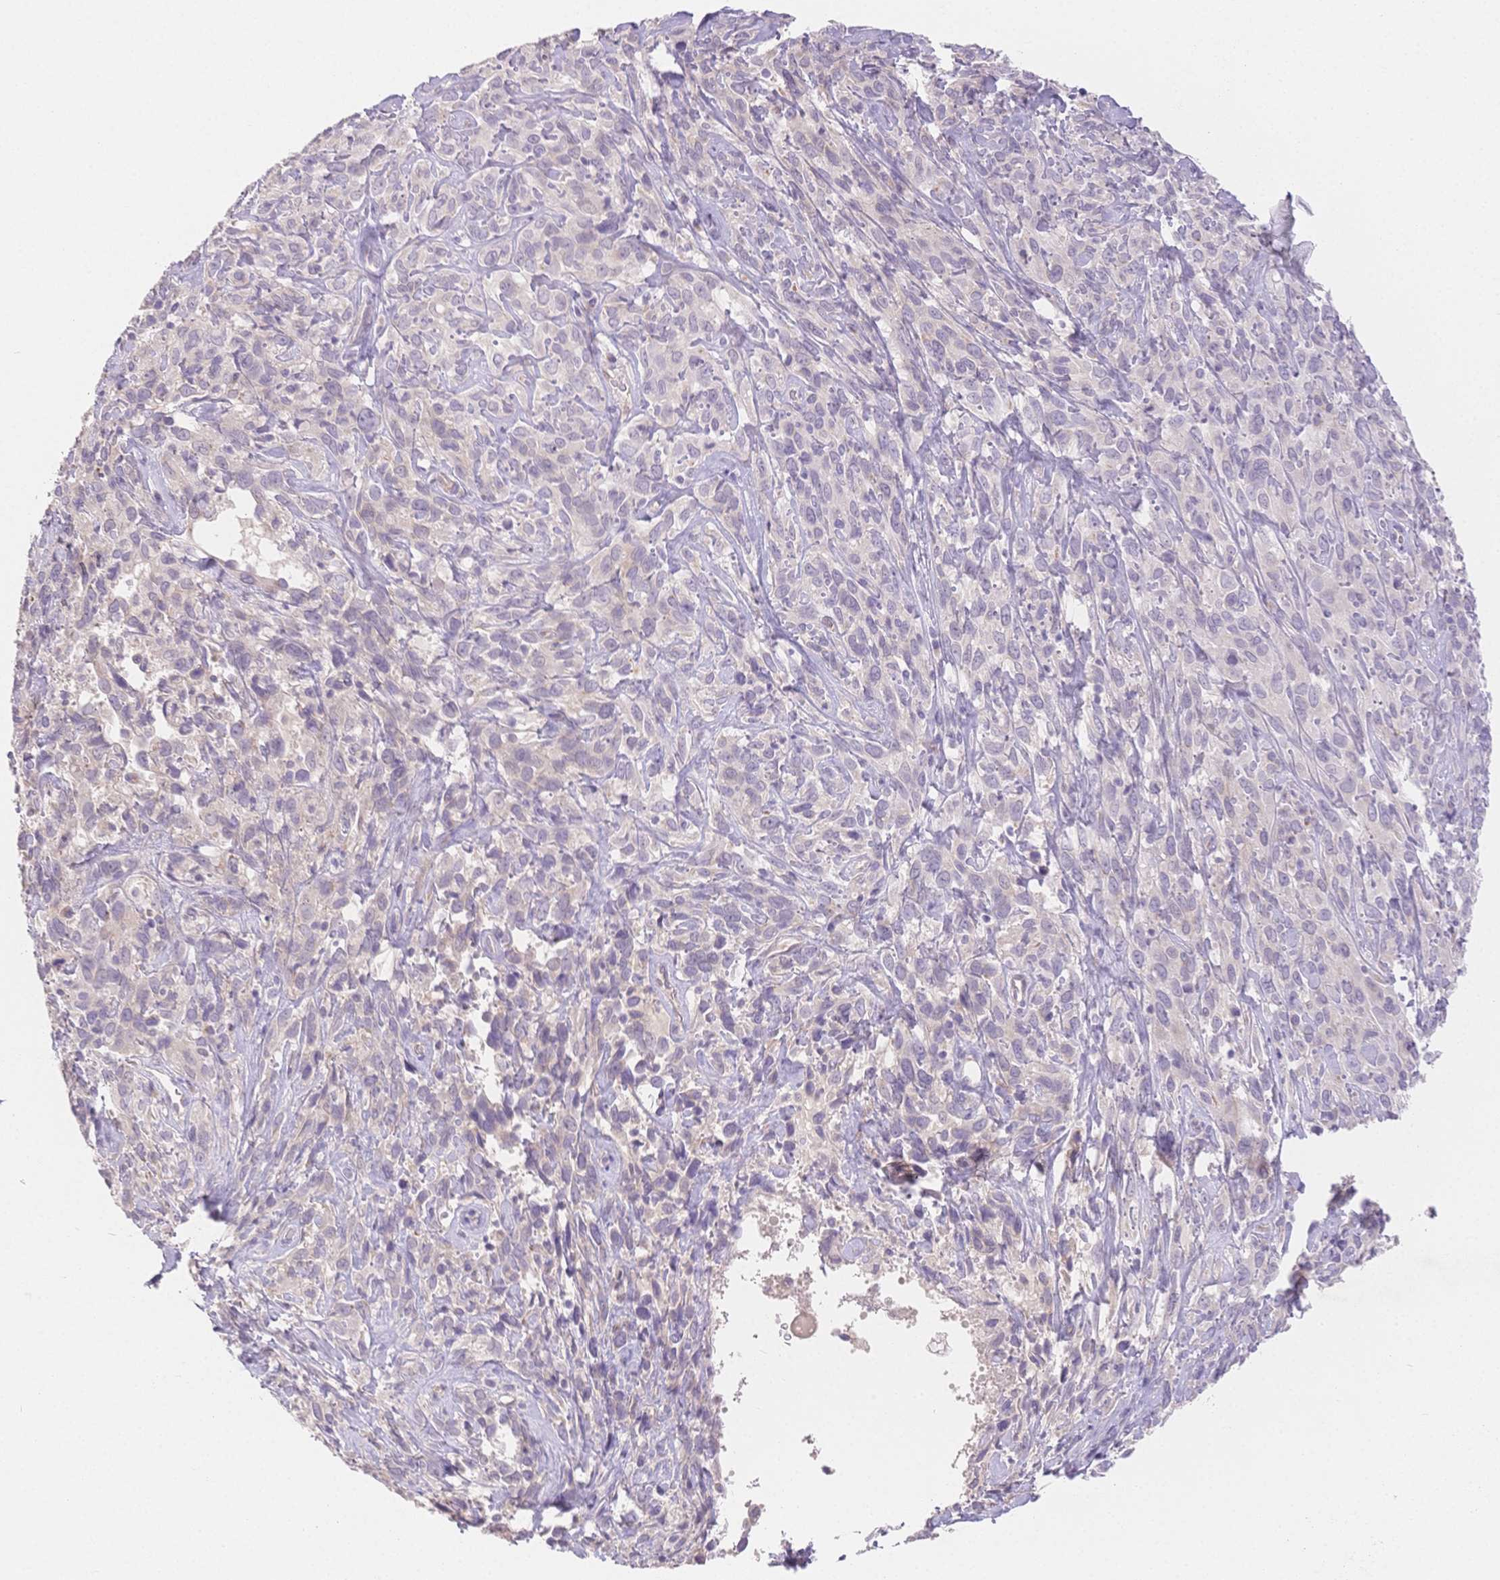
{"staining": {"intensity": "negative", "quantity": "none", "location": "none"}, "tissue": "cervical cancer", "cell_type": "Tumor cells", "image_type": "cancer", "snomed": [{"axis": "morphology", "description": "Normal tissue, NOS"}, {"axis": "morphology", "description": "Squamous cell carcinoma, NOS"}, {"axis": "topography", "description": "Cervix"}], "caption": "Immunohistochemistry (IHC) histopathology image of cervical cancer (squamous cell carcinoma) stained for a protein (brown), which demonstrates no positivity in tumor cells.", "gene": "SUV39H2", "patient": {"sex": "female", "age": 51}}